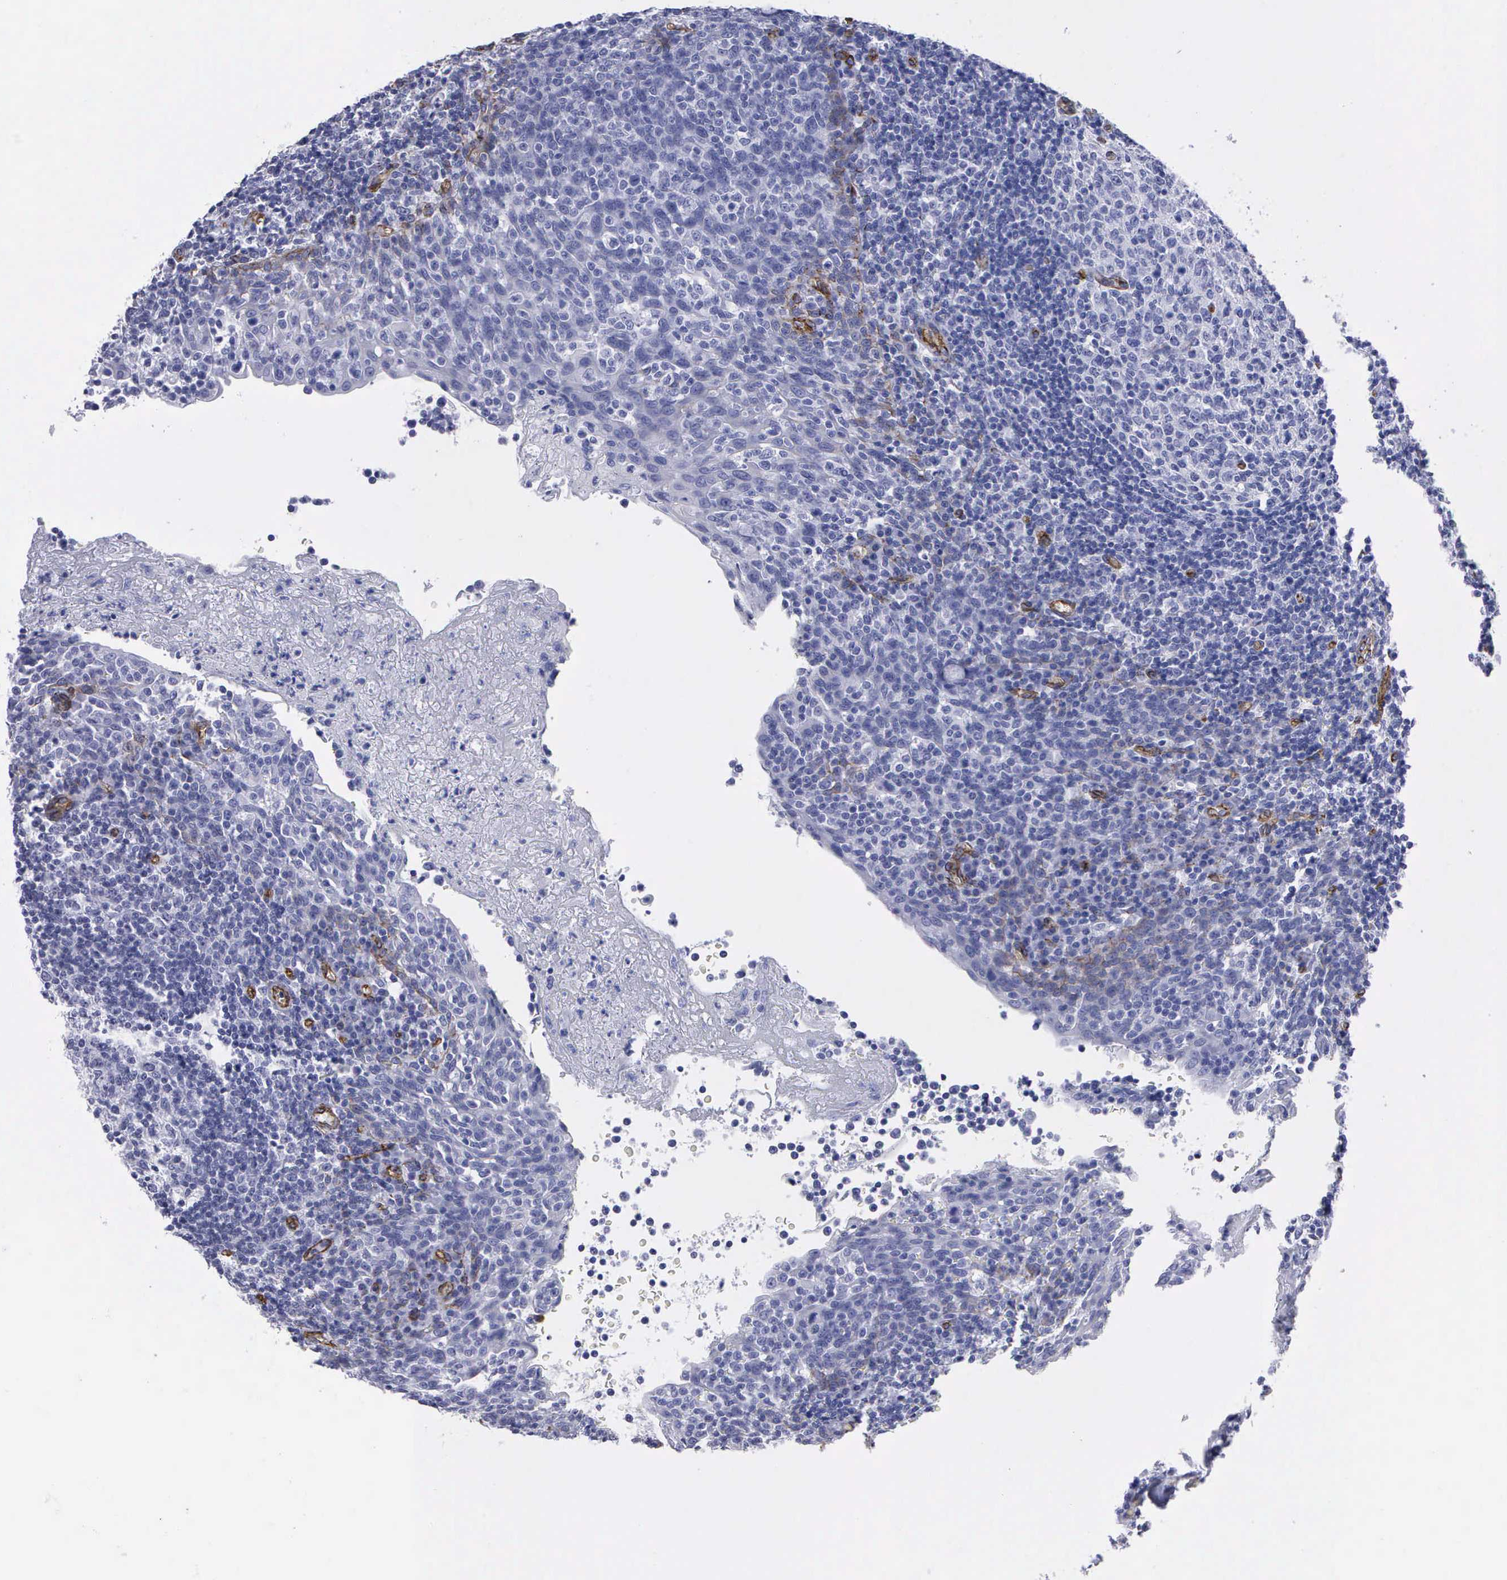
{"staining": {"intensity": "negative", "quantity": "none", "location": "none"}, "tissue": "tonsil", "cell_type": "Germinal center cells", "image_type": "normal", "snomed": [{"axis": "morphology", "description": "Normal tissue, NOS"}, {"axis": "topography", "description": "Tonsil"}], "caption": "Histopathology image shows no significant protein expression in germinal center cells of benign tonsil. Nuclei are stained in blue.", "gene": "MAGEB10", "patient": {"sex": "female", "age": 3}}